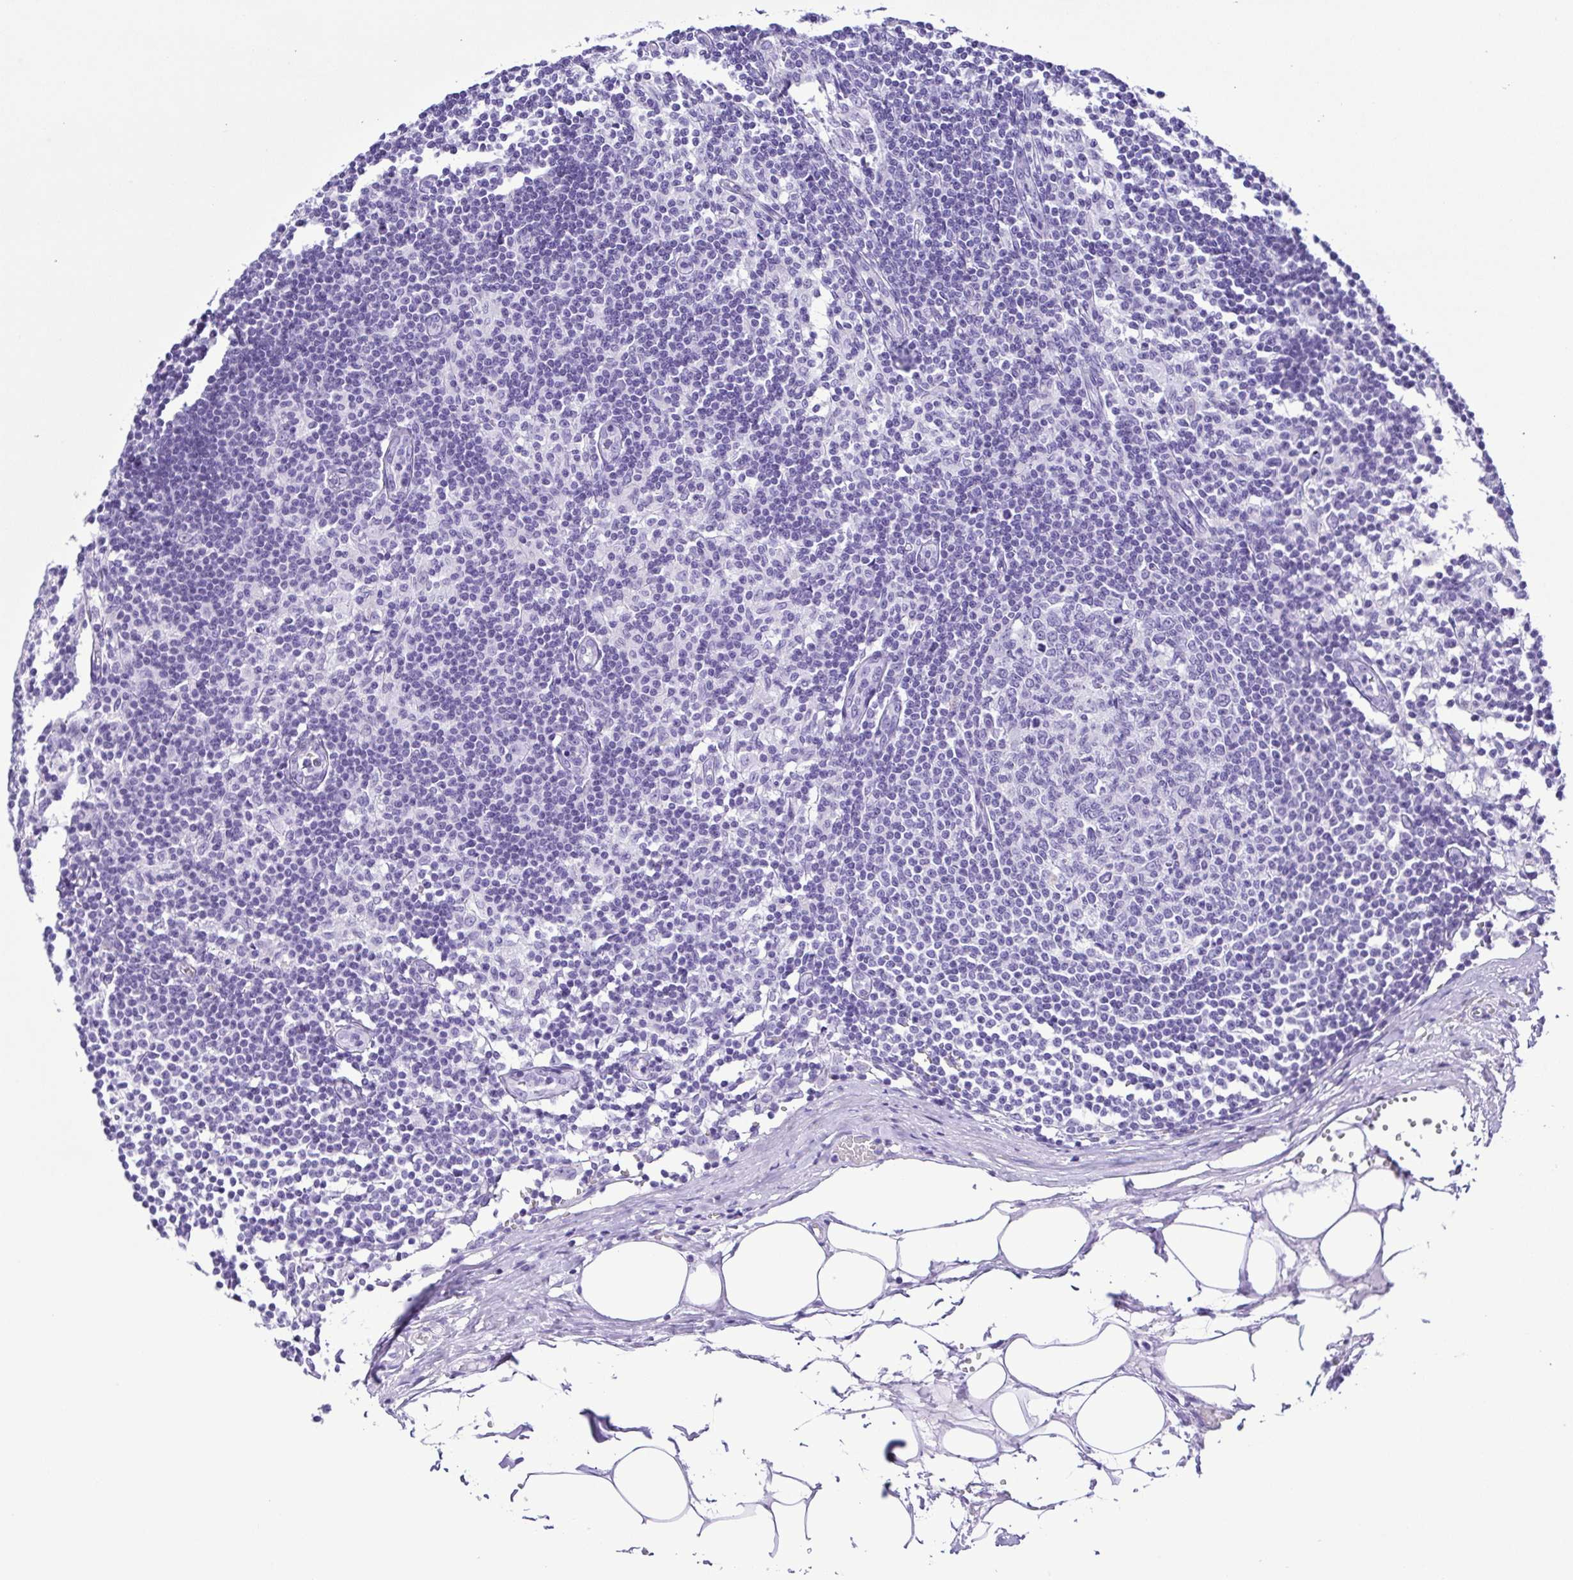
{"staining": {"intensity": "negative", "quantity": "none", "location": "none"}, "tissue": "lymph node", "cell_type": "Germinal center cells", "image_type": "normal", "snomed": [{"axis": "morphology", "description": "Normal tissue, NOS"}, {"axis": "topography", "description": "Lymph node"}], "caption": "Immunohistochemistry of unremarkable human lymph node displays no staining in germinal center cells.", "gene": "ERP27", "patient": {"sex": "female", "age": 69}}